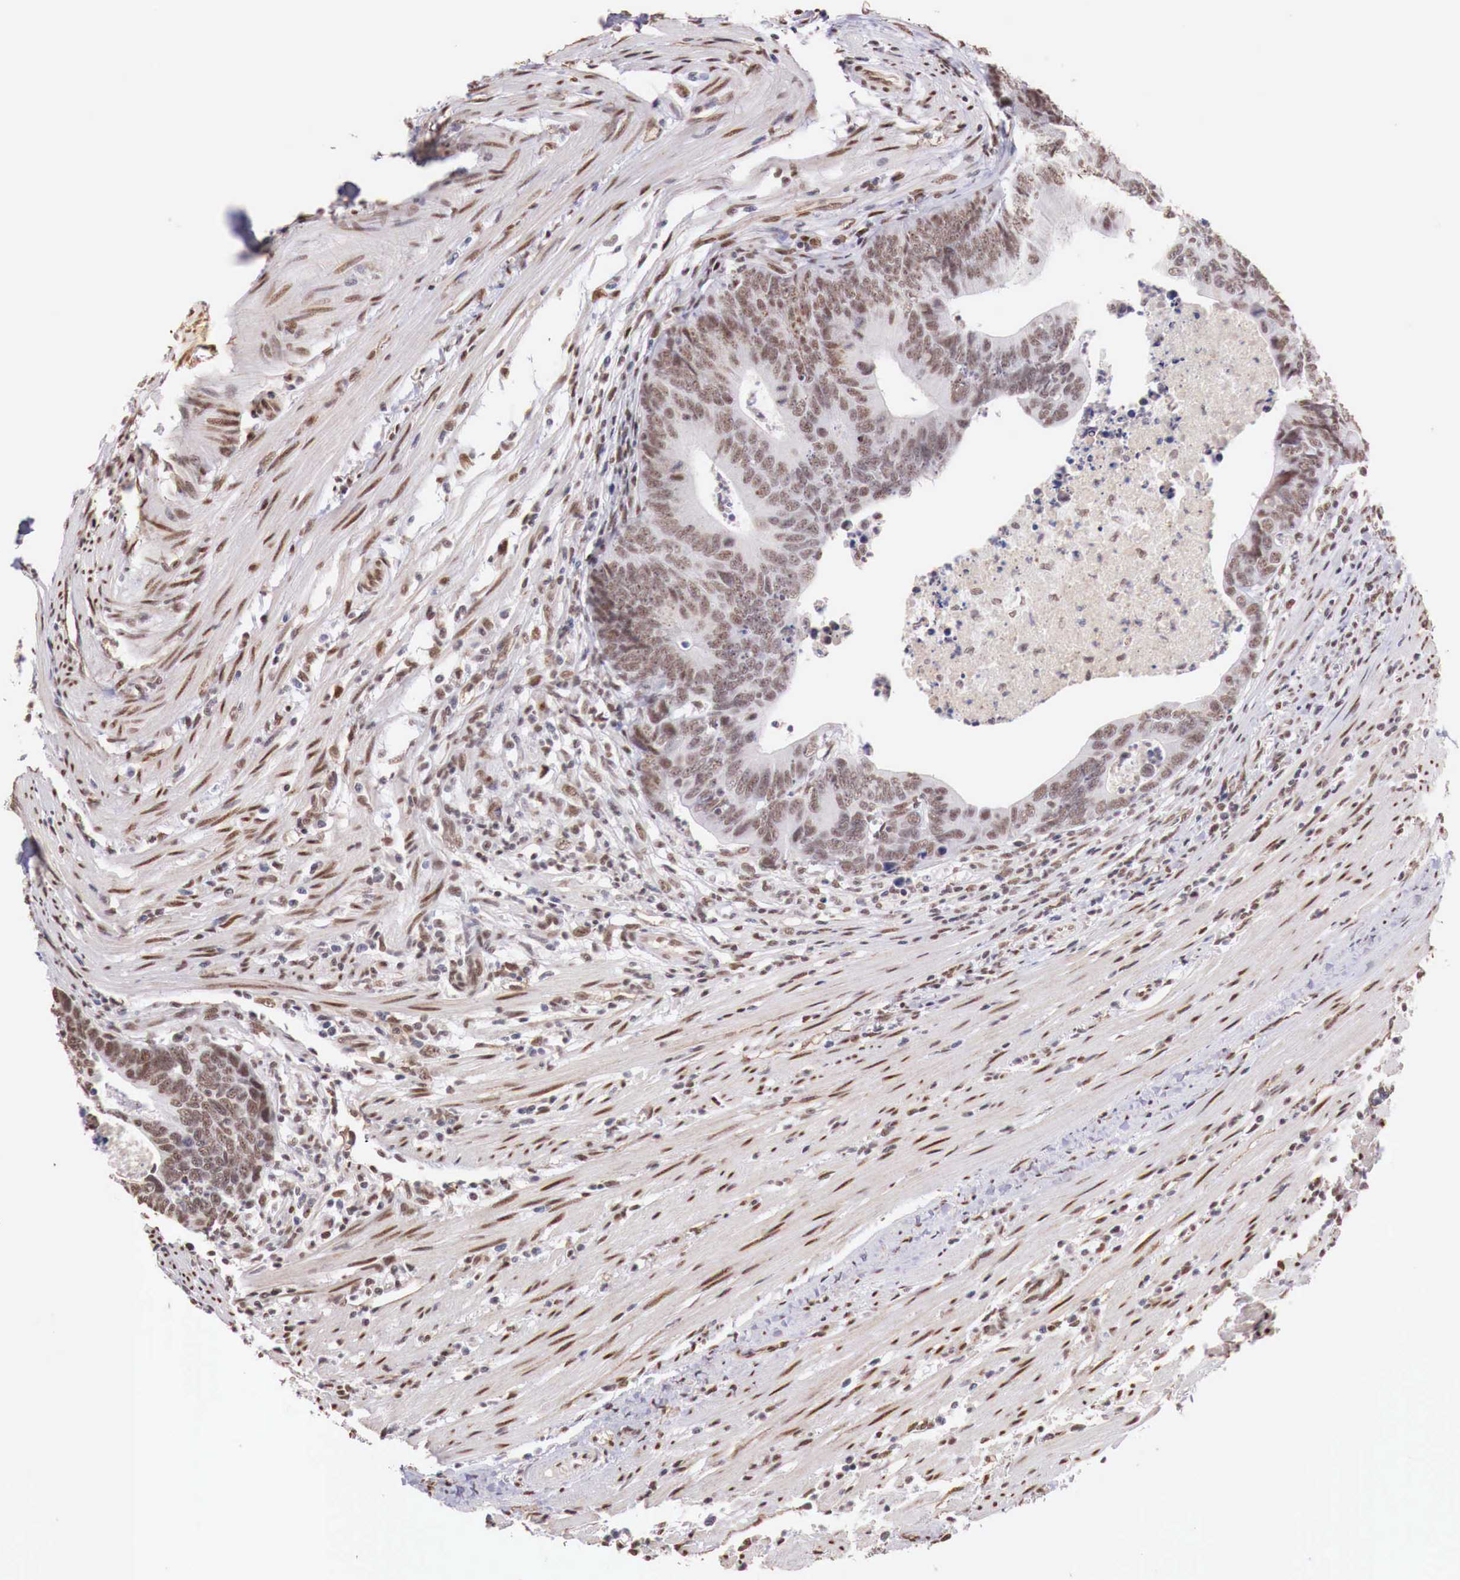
{"staining": {"intensity": "strong", "quantity": ">75%", "location": "nuclear"}, "tissue": "colorectal cancer", "cell_type": "Tumor cells", "image_type": "cancer", "snomed": [{"axis": "morphology", "description": "Adenocarcinoma, NOS"}, {"axis": "topography", "description": "Colon"}], "caption": "This histopathology image shows IHC staining of human colorectal cancer, with high strong nuclear positivity in about >75% of tumor cells.", "gene": "FOXP2", "patient": {"sex": "female", "age": 78}}